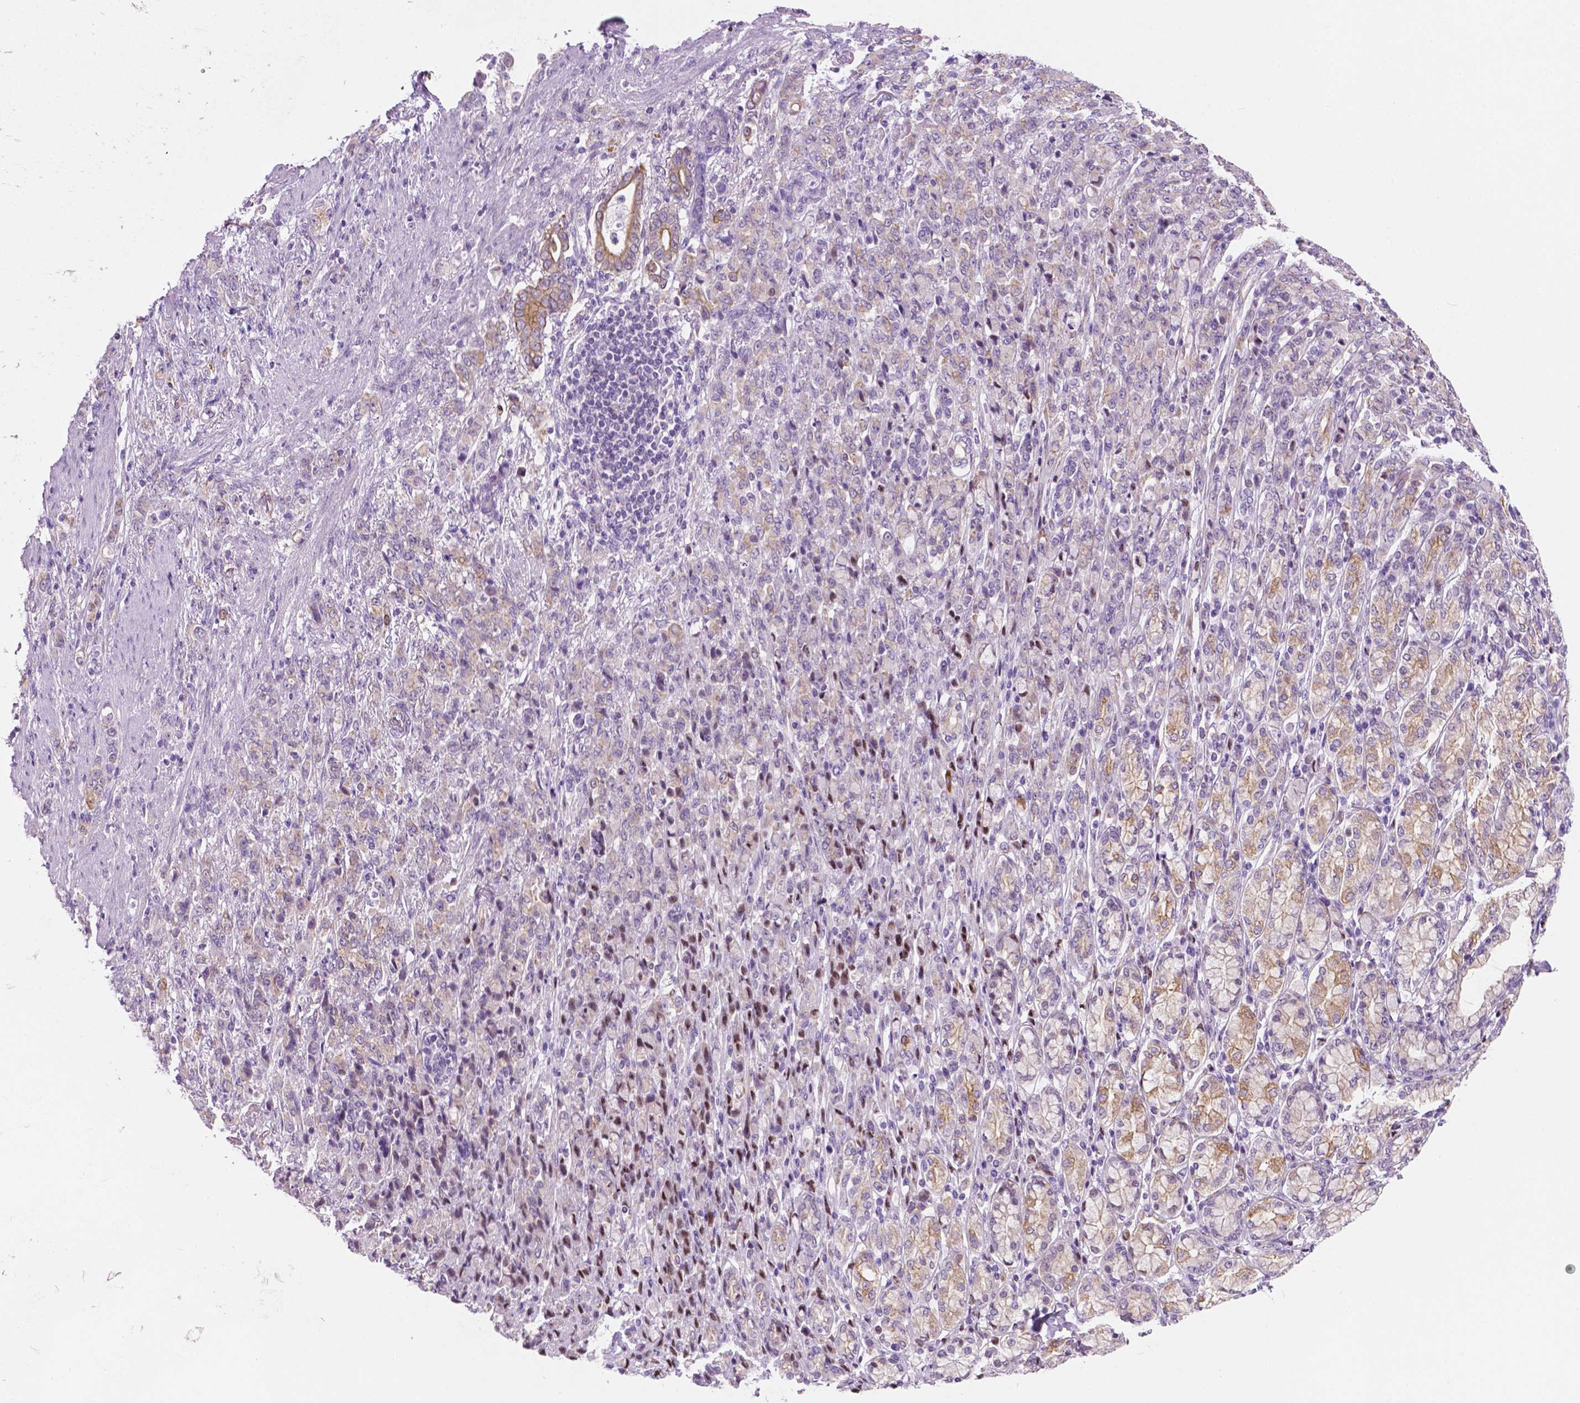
{"staining": {"intensity": "weak", "quantity": "<25%", "location": "cytoplasmic/membranous"}, "tissue": "stomach cancer", "cell_type": "Tumor cells", "image_type": "cancer", "snomed": [{"axis": "morphology", "description": "Adenocarcinoma, NOS"}, {"axis": "topography", "description": "Stomach"}], "caption": "Image shows no significant protein staining in tumor cells of stomach cancer.", "gene": "EPPK1", "patient": {"sex": "female", "age": 79}}